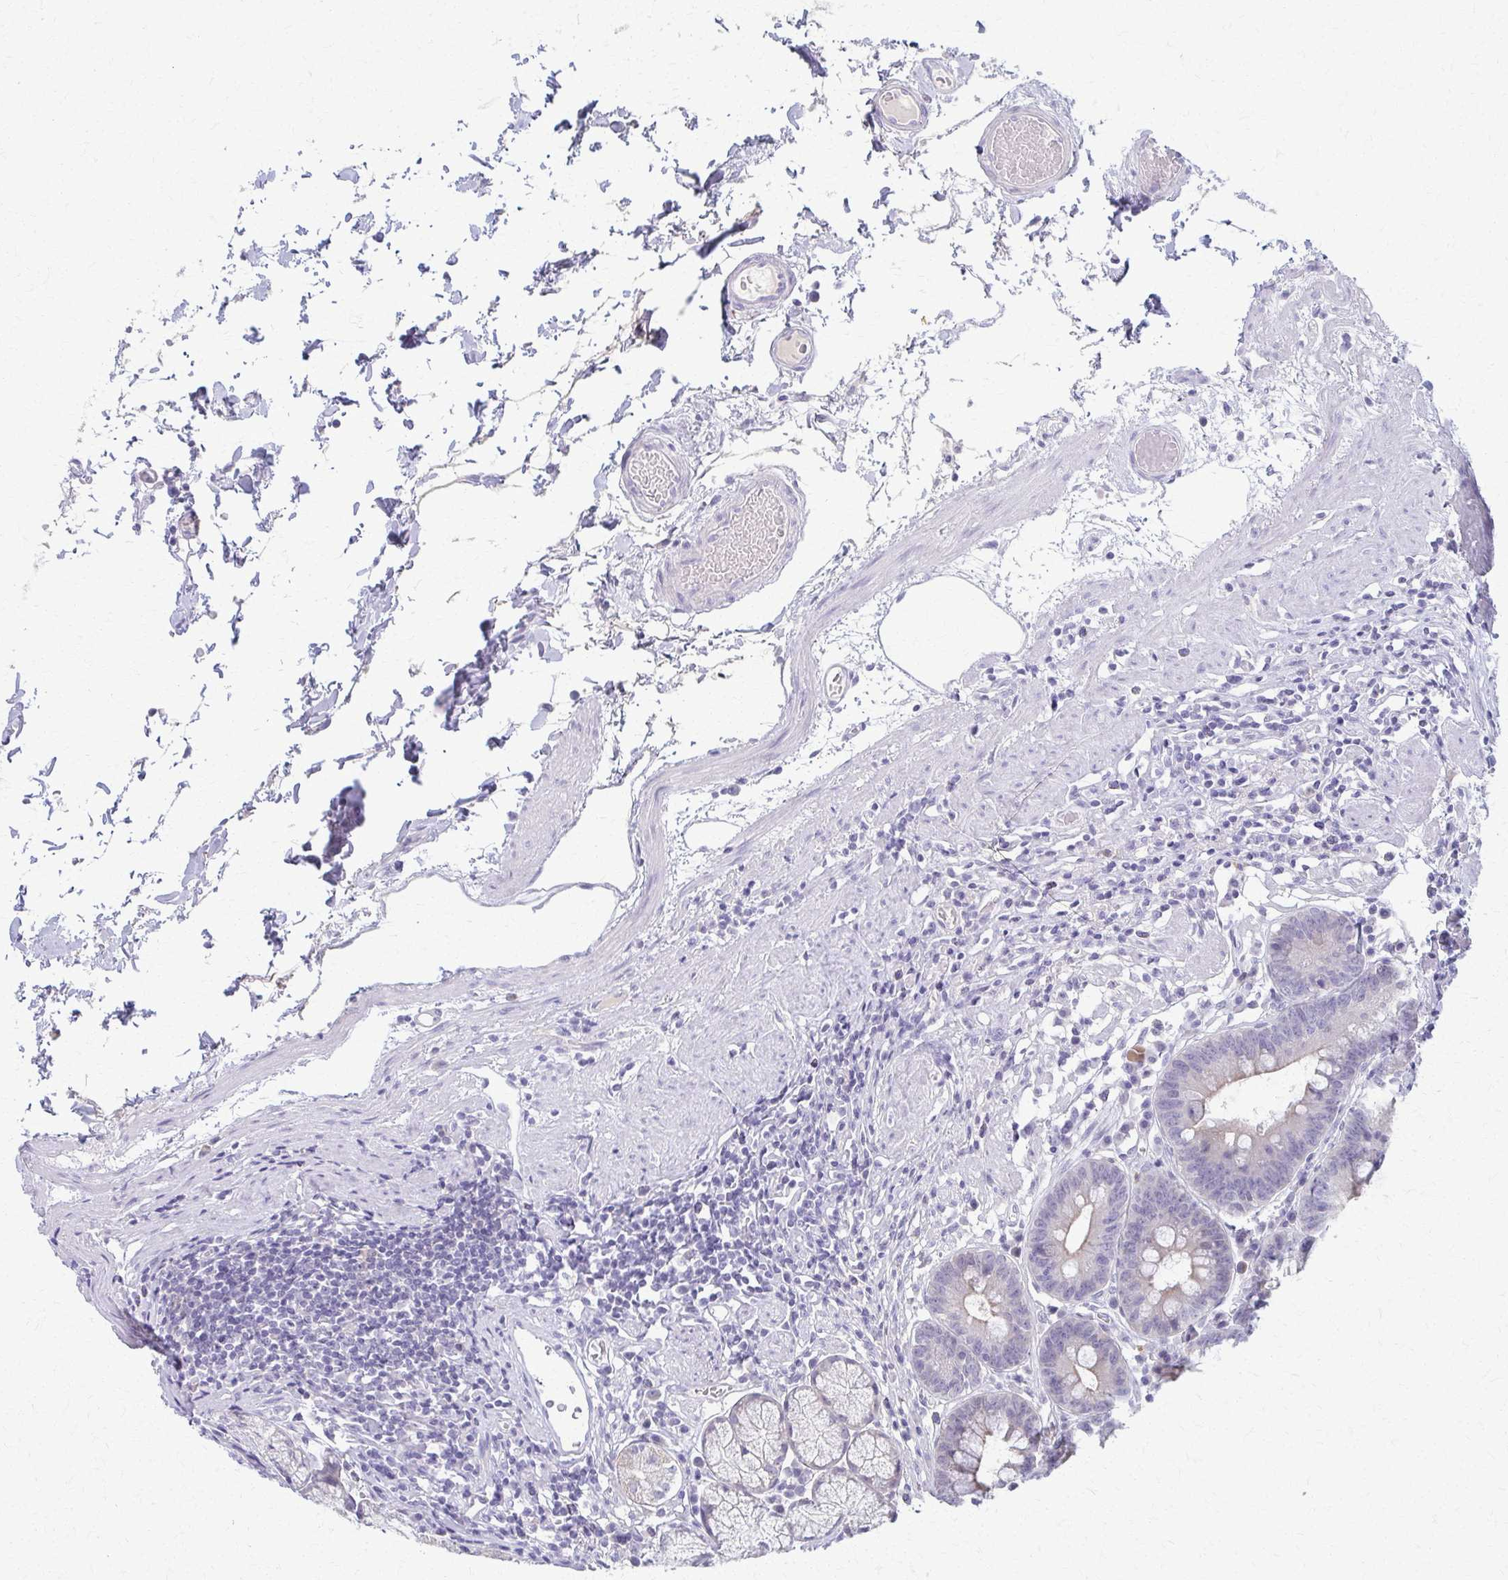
{"staining": {"intensity": "negative", "quantity": "none", "location": "none"}, "tissue": "stomach", "cell_type": "Glandular cells", "image_type": "normal", "snomed": [{"axis": "morphology", "description": "Normal tissue, NOS"}, {"axis": "topography", "description": "Stomach"}], "caption": "Immunohistochemistry (IHC) micrograph of normal human stomach stained for a protein (brown), which displays no positivity in glandular cells.", "gene": "ENSG00000275249", "patient": {"sex": "male", "age": 55}}